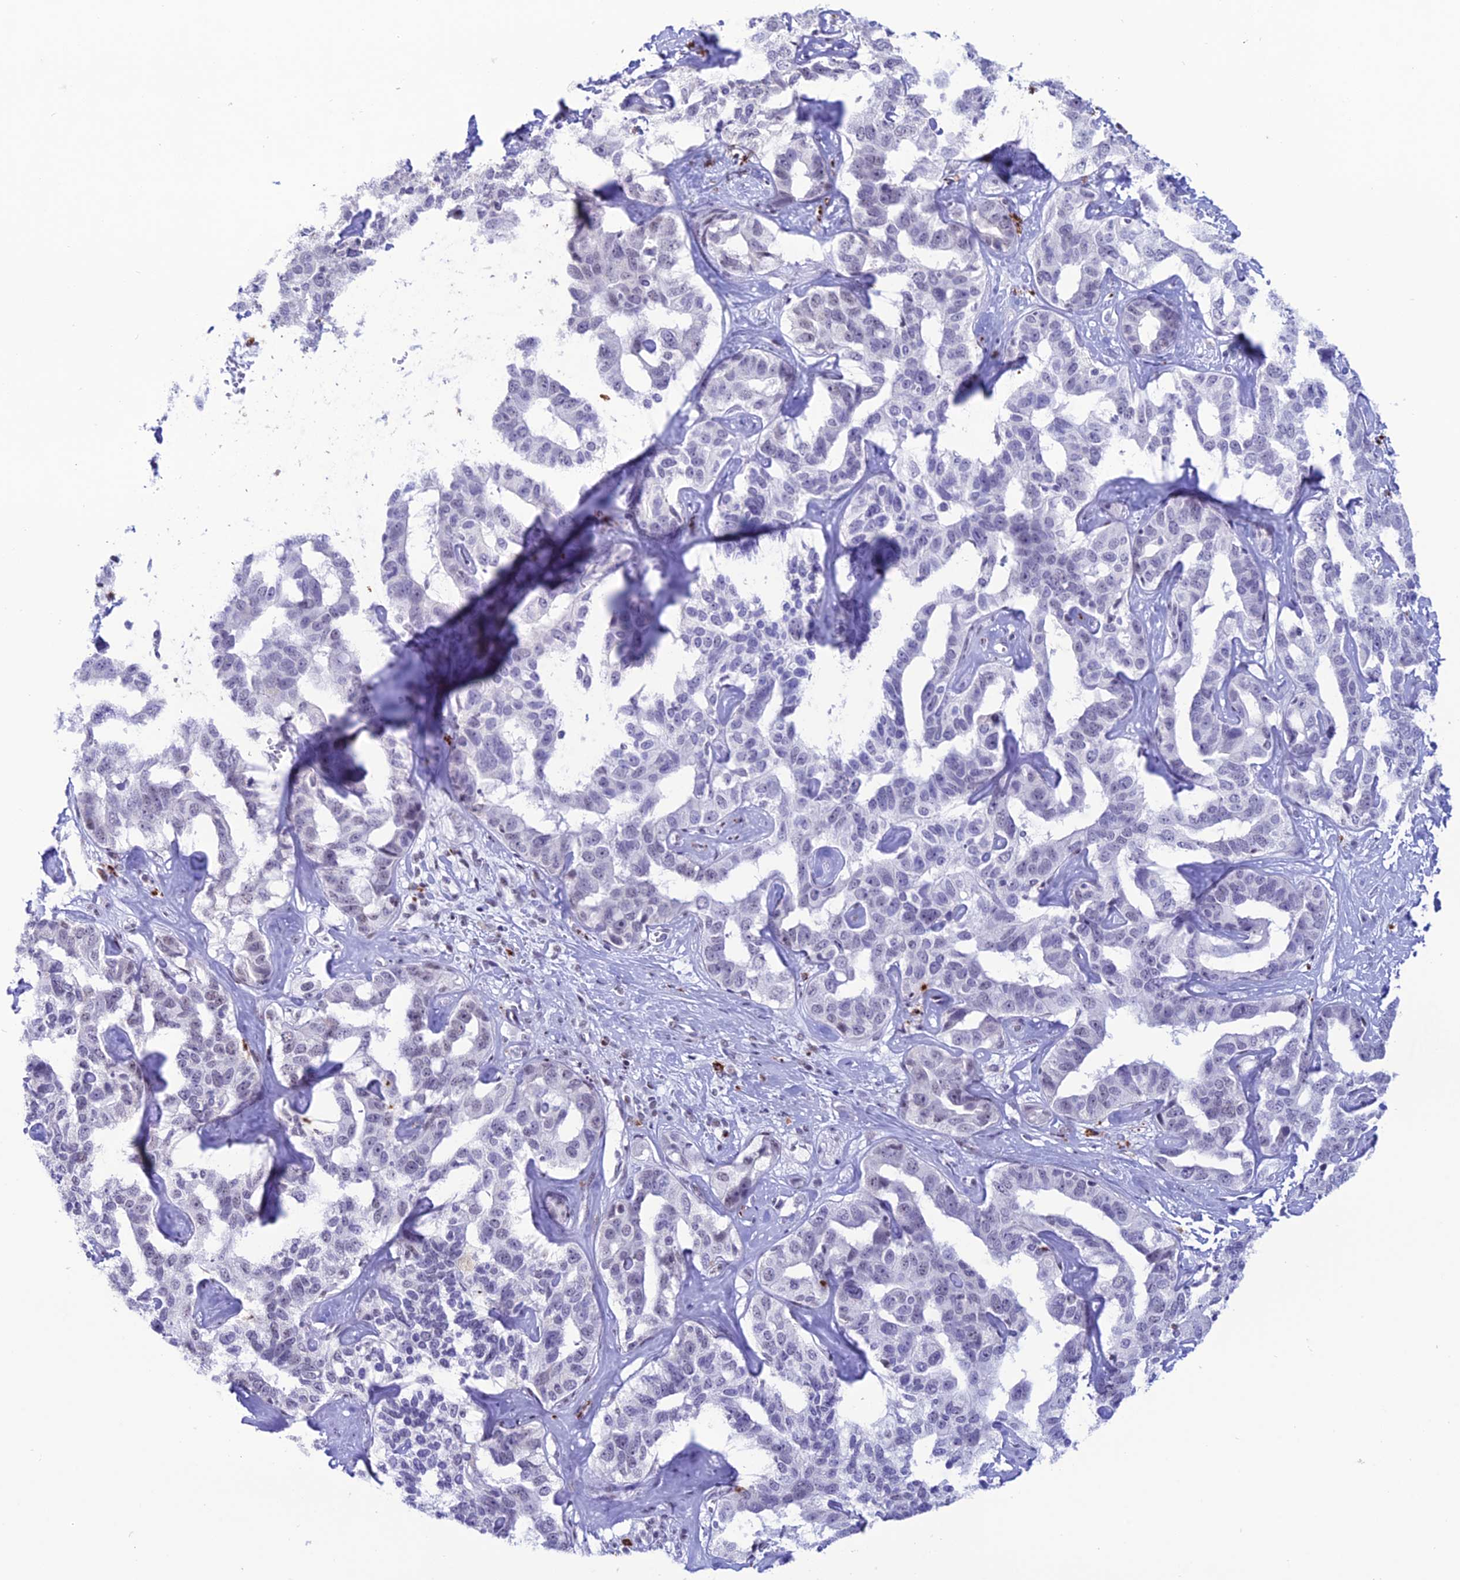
{"staining": {"intensity": "negative", "quantity": "none", "location": "none"}, "tissue": "liver cancer", "cell_type": "Tumor cells", "image_type": "cancer", "snomed": [{"axis": "morphology", "description": "Cholangiocarcinoma"}, {"axis": "topography", "description": "Liver"}], "caption": "This micrograph is of liver cancer stained with immunohistochemistry to label a protein in brown with the nuclei are counter-stained blue. There is no expression in tumor cells.", "gene": "MFSD2B", "patient": {"sex": "male", "age": 59}}